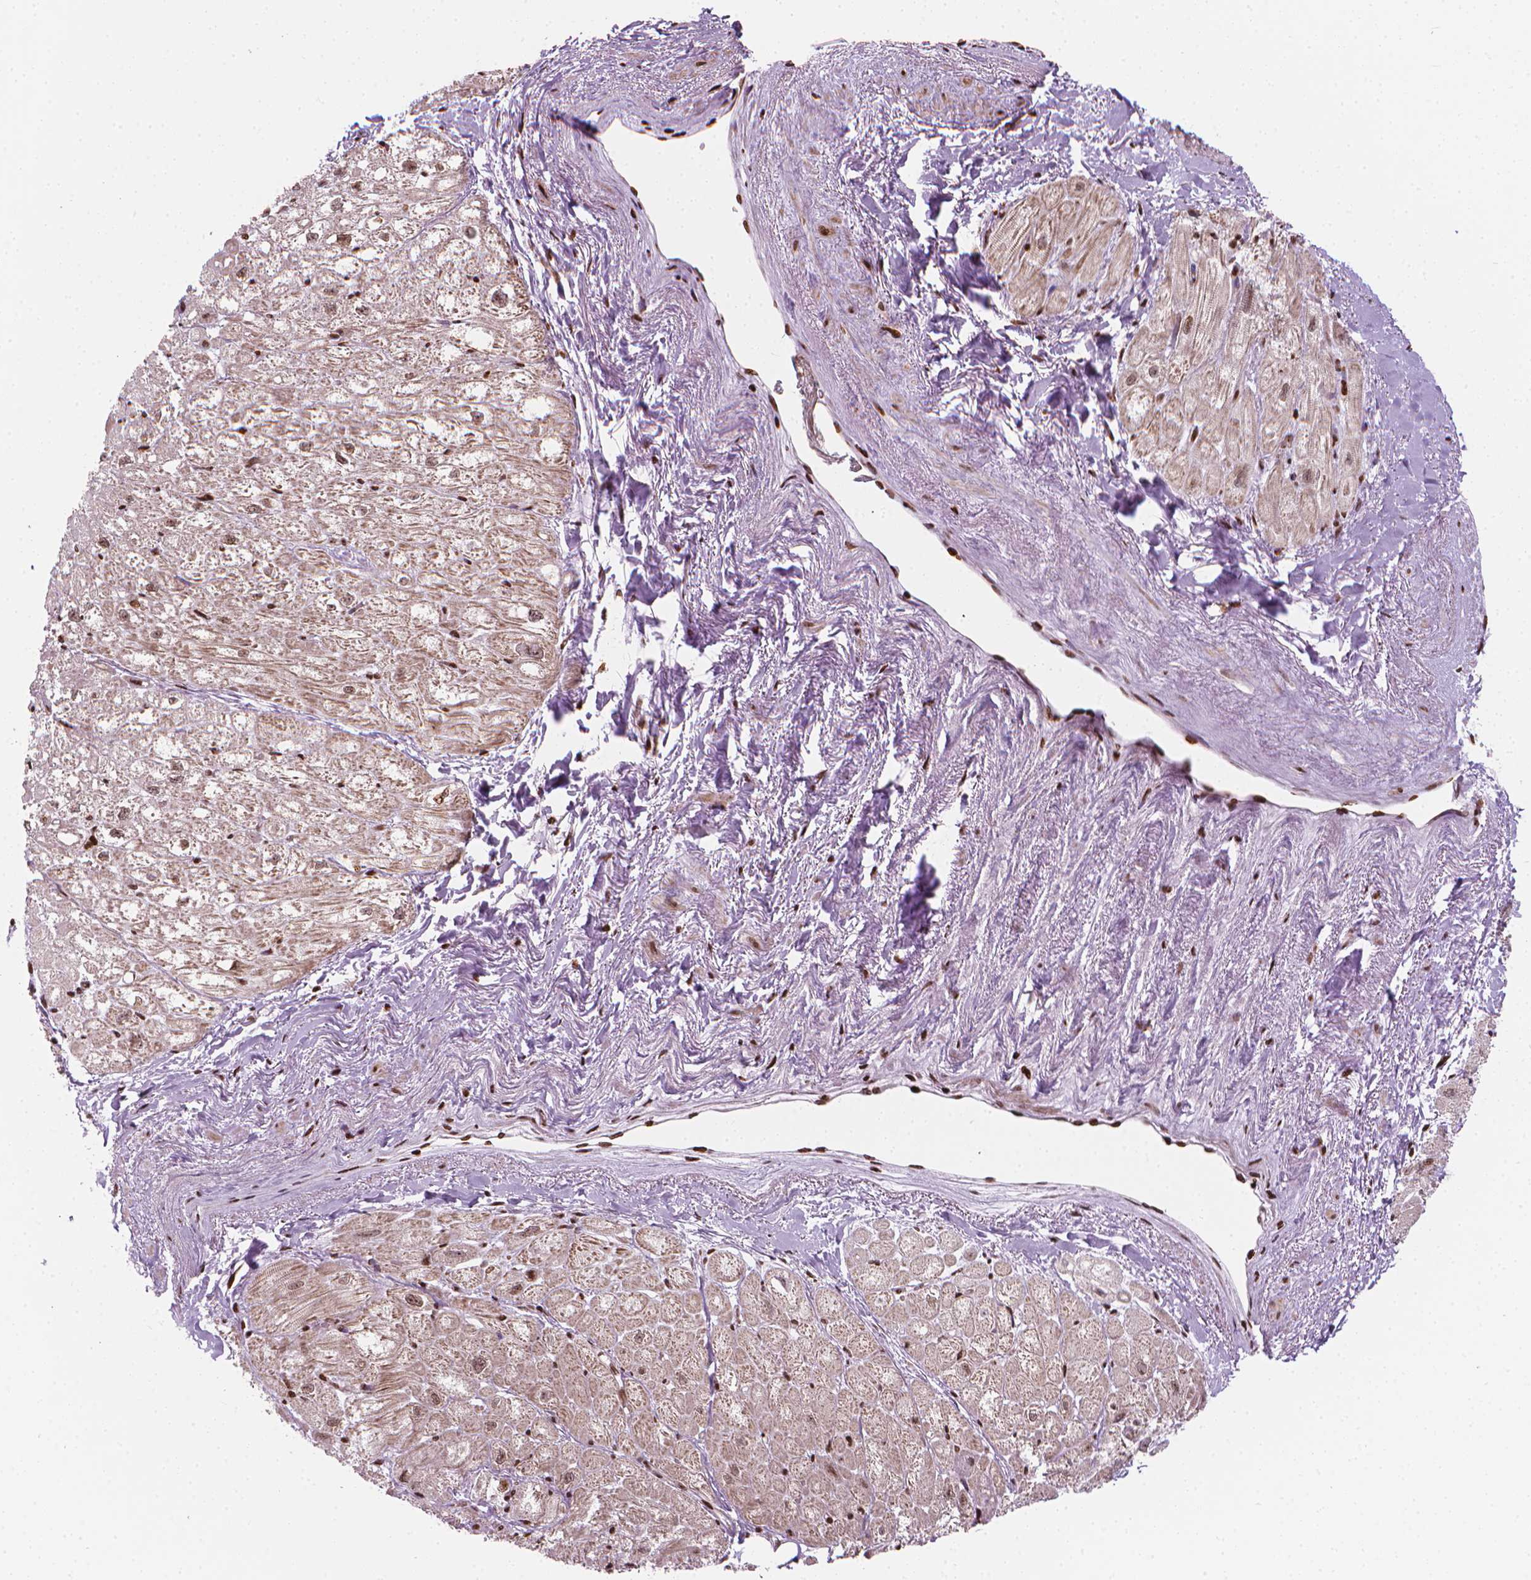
{"staining": {"intensity": "strong", "quantity": "25%-75%", "location": "cytoplasmic/membranous,nuclear"}, "tissue": "heart muscle", "cell_type": "Cardiomyocytes", "image_type": "normal", "snomed": [{"axis": "morphology", "description": "Normal tissue, NOS"}, {"axis": "topography", "description": "Heart"}], "caption": "A brown stain labels strong cytoplasmic/membranous,nuclear positivity of a protein in cardiomyocytes of unremarkable human heart muscle.", "gene": "PIP4K2A", "patient": {"sex": "female", "age": 69}}